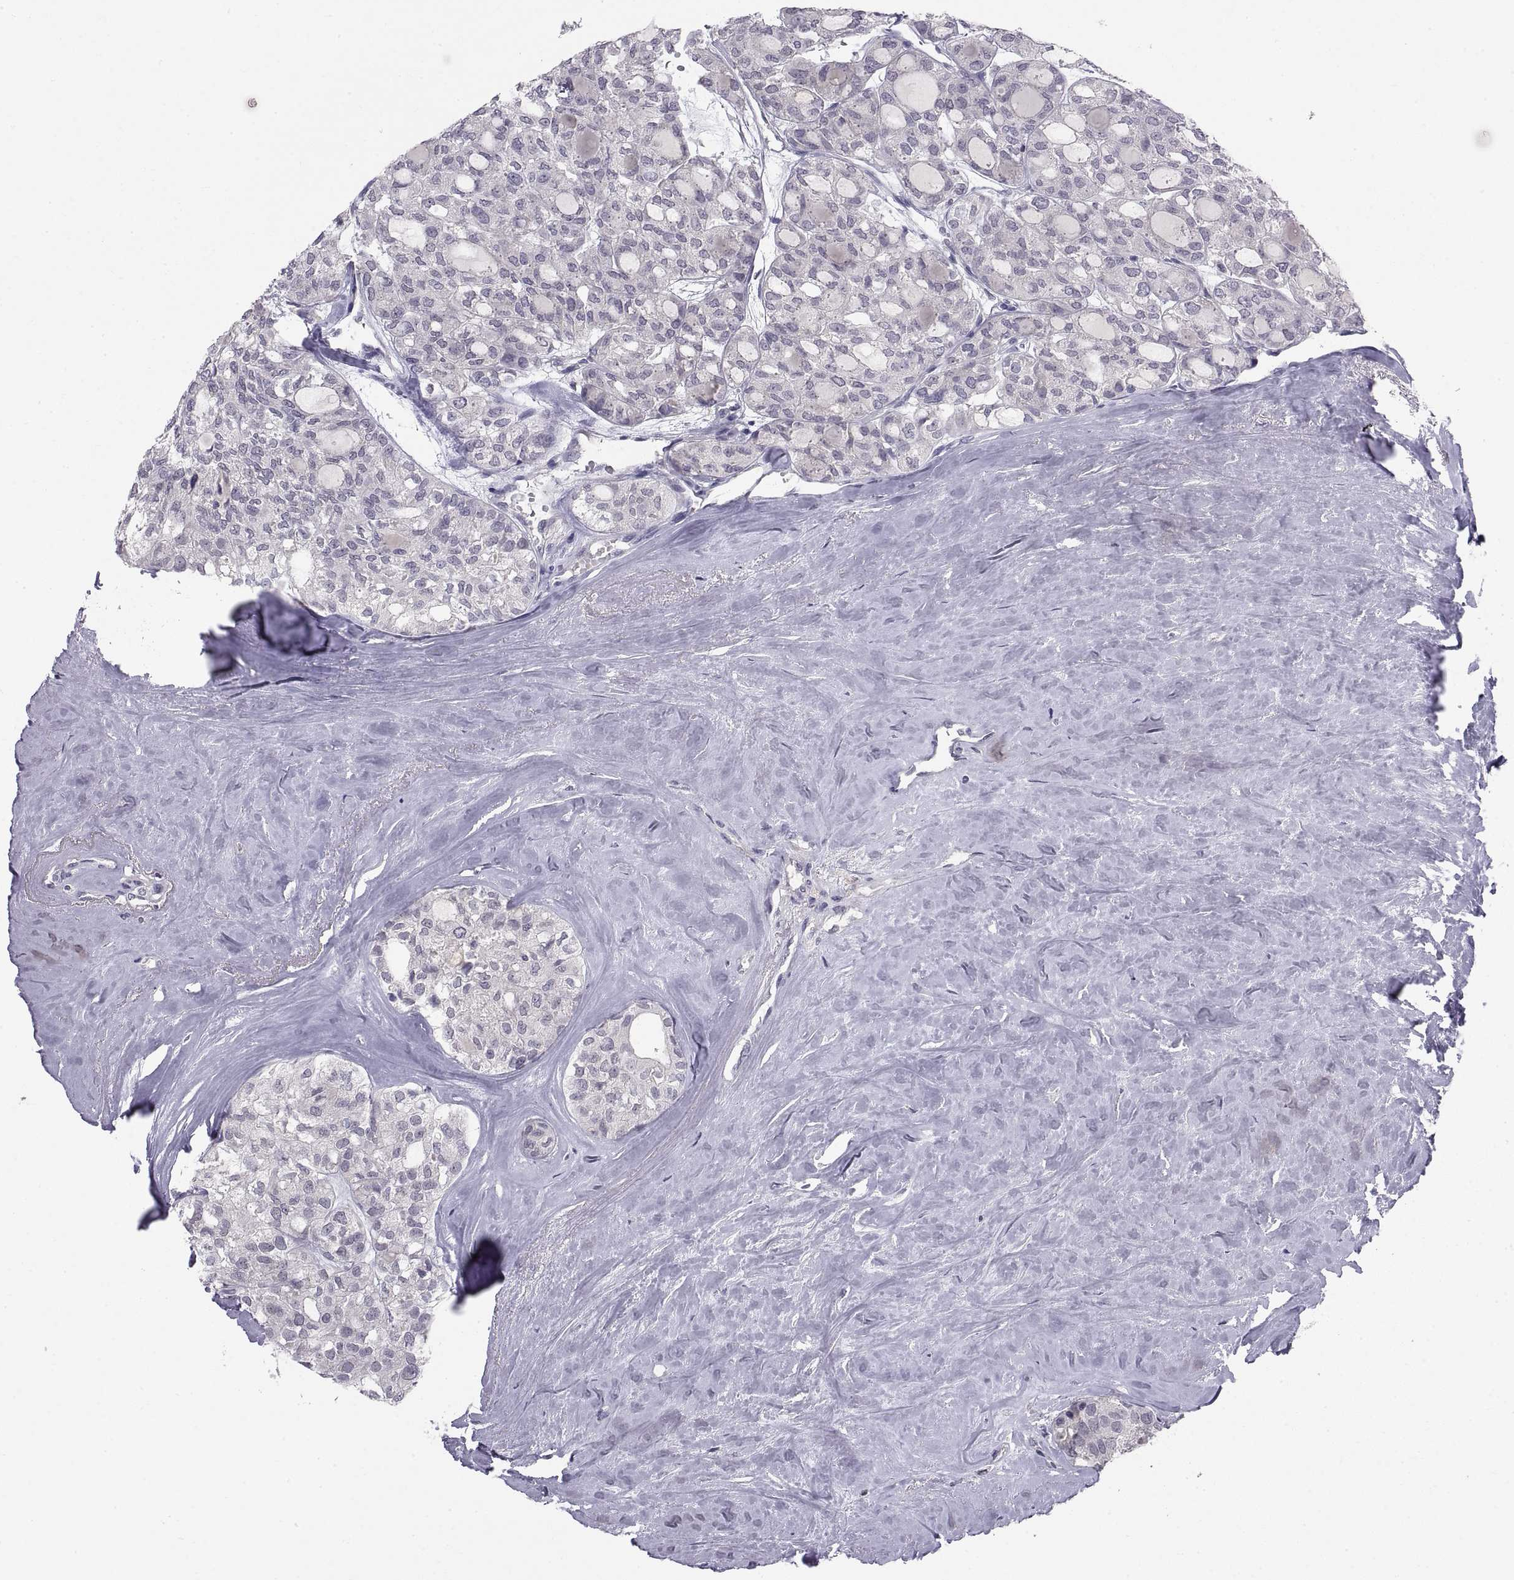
{"staining": {"intensity": "negative", "quantity": "none", "location": "none"}, "tissue": "thyroid cancer", "cell_type": "Tumor cells", "image_type": "cancer", "snomed": [{"axis": "morphology", "description": "Follicular adenoma carcinoma, NOS"}, {"axis": "topography", "description": "Thyroid gland"}], "caption": "Immunohistochemistry (IHC) image of human thyroid cancer (follicular adenoma carcinoma) stained for a protein (brown), which demonstrates no expression in tumor cells. (IHC, brightfield microscopy, high magnification).", "gene": "PKP1", "patient": {"sex": "male", "age": 75}}